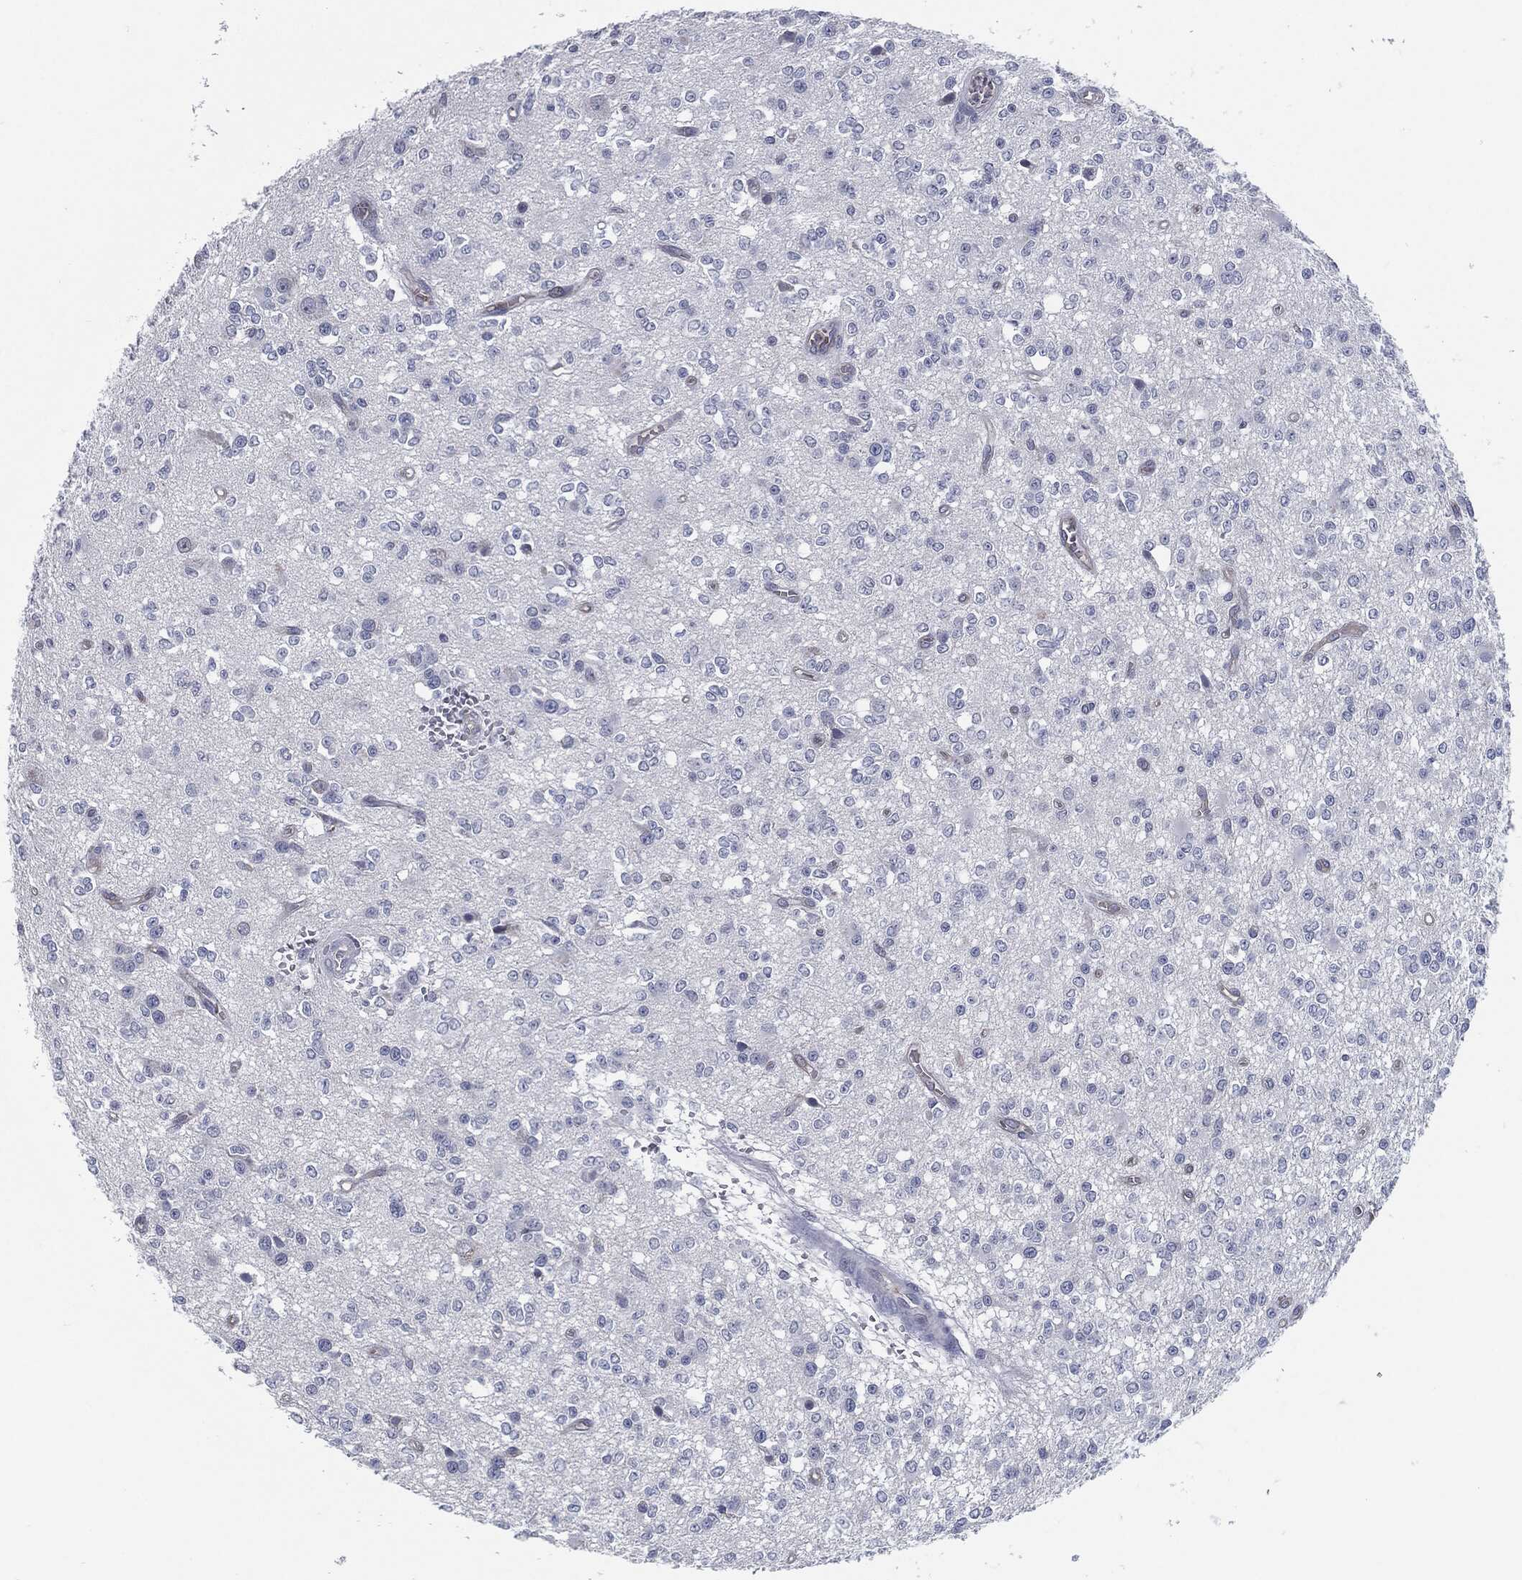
{"staining": {"intensity": "negative", "quantity": "none", "location": "none"}, "tissue": "glioma", "cell_type": "Tumor cells", "image_type": "cancer", "snomed": [{"axis": "morphology", "description": "Glioma, malignant, Low grade"}, {"axis": "topography", "description": "Brain"}], "caption": "IHC of glioma reveals no expression in tumor cells. The staining was performed using DAB to visualize the protein expression in brown, while the nuclei were stained in blue with hematoxylin (Magnification: 20x).", "gene": "PROM1", "patient": {"sex": "female", "age": 45}}